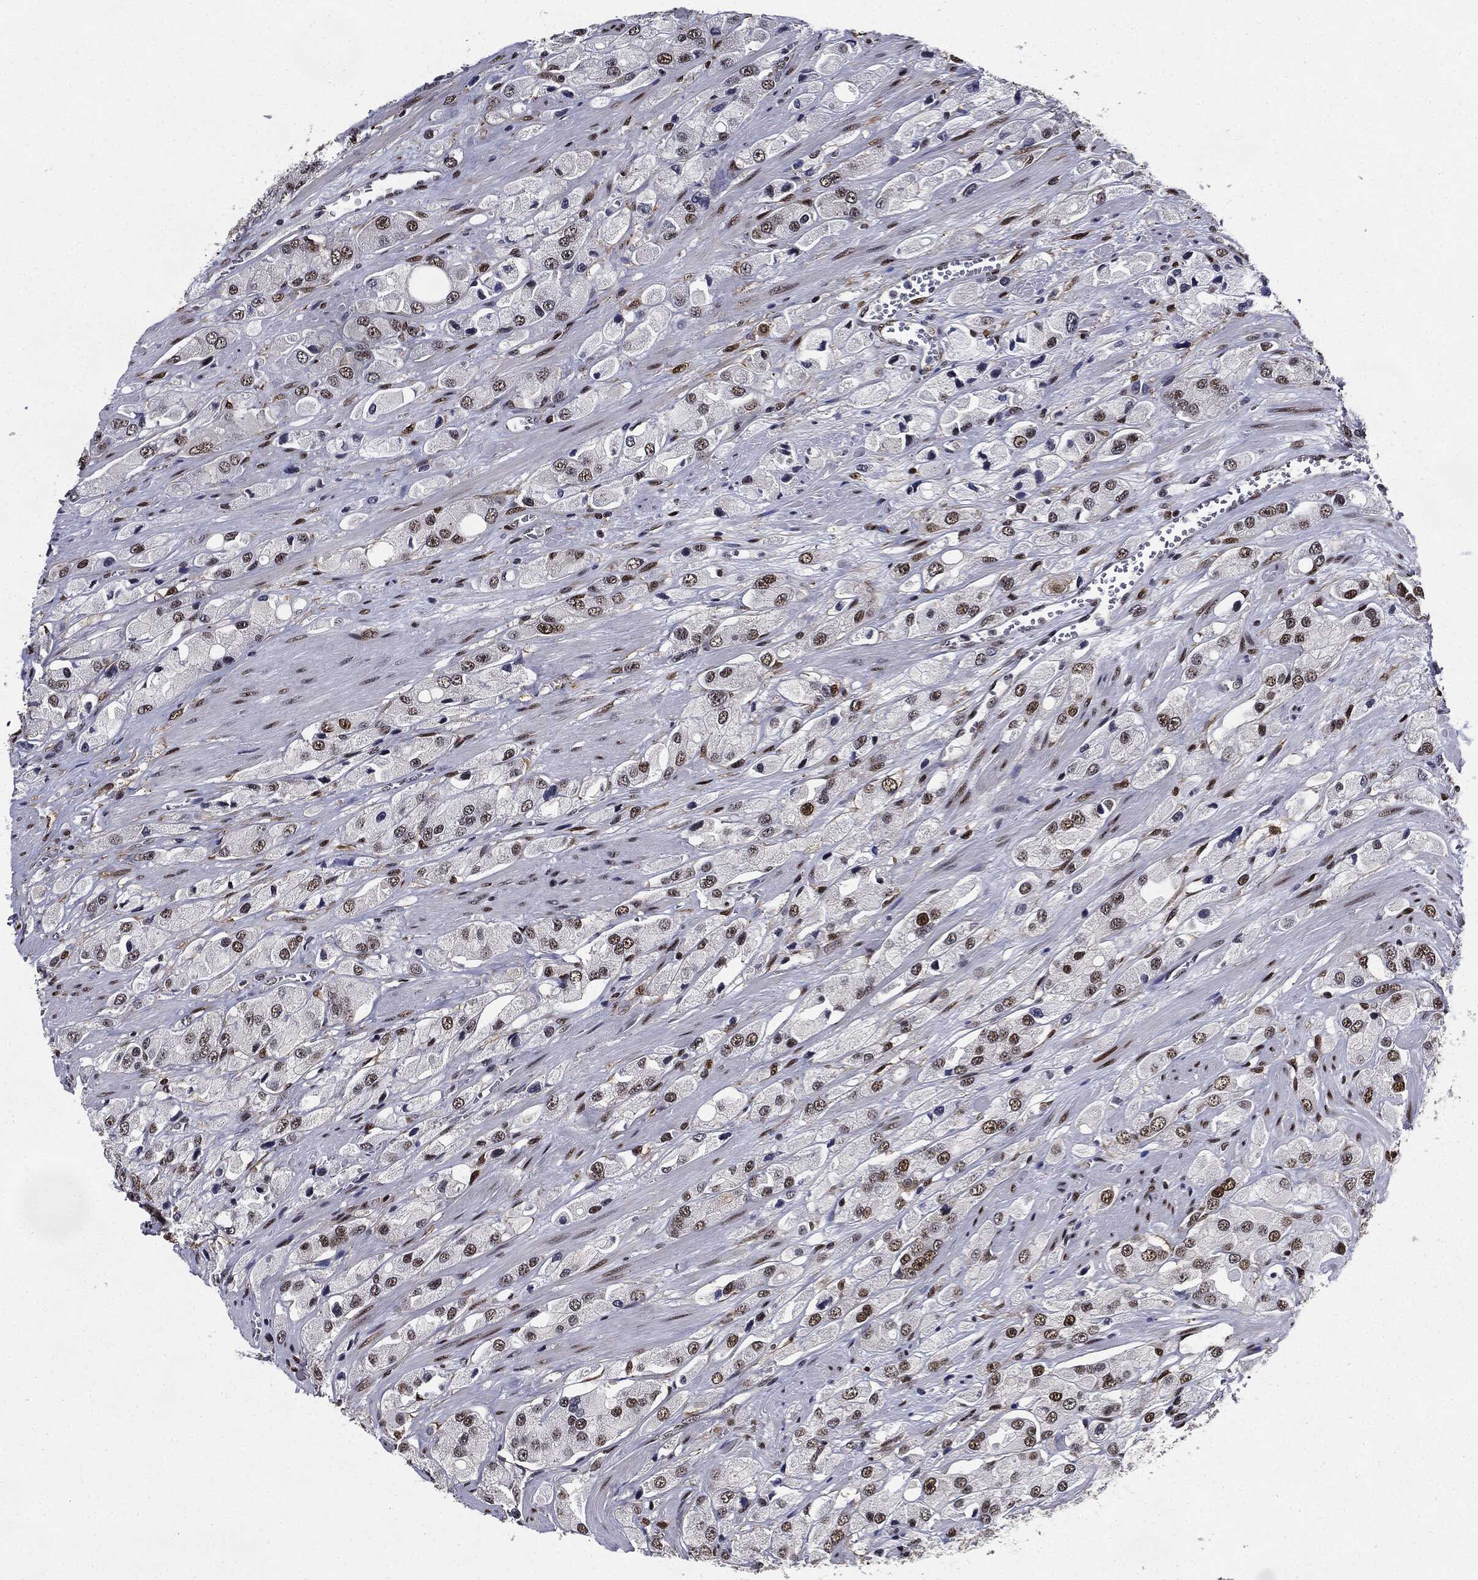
{"staining": {"intensity": "strong", "quantity": "<25%", "location": "nuclear"}, "tissue": "prostate cancer", "cell_type": "Tumor cells", "image_type": "cancer", "snomed": [{"axis": "morphology", "description": "Adenocarcinoma, NOS"}, {"axis": "topography", "description": "Prostate and seminal vesicle, NOS"}, {"axis": "topography", "description": "Prostate"}], "caption": "This photomicrograph displays immunohistochemistry staining of adenocarcinoma (prostate), with medium strong nuclear staining in about <25% of tumor cells.", "gene": "JUN", "patient": {"sex": "male", "age": 64}}